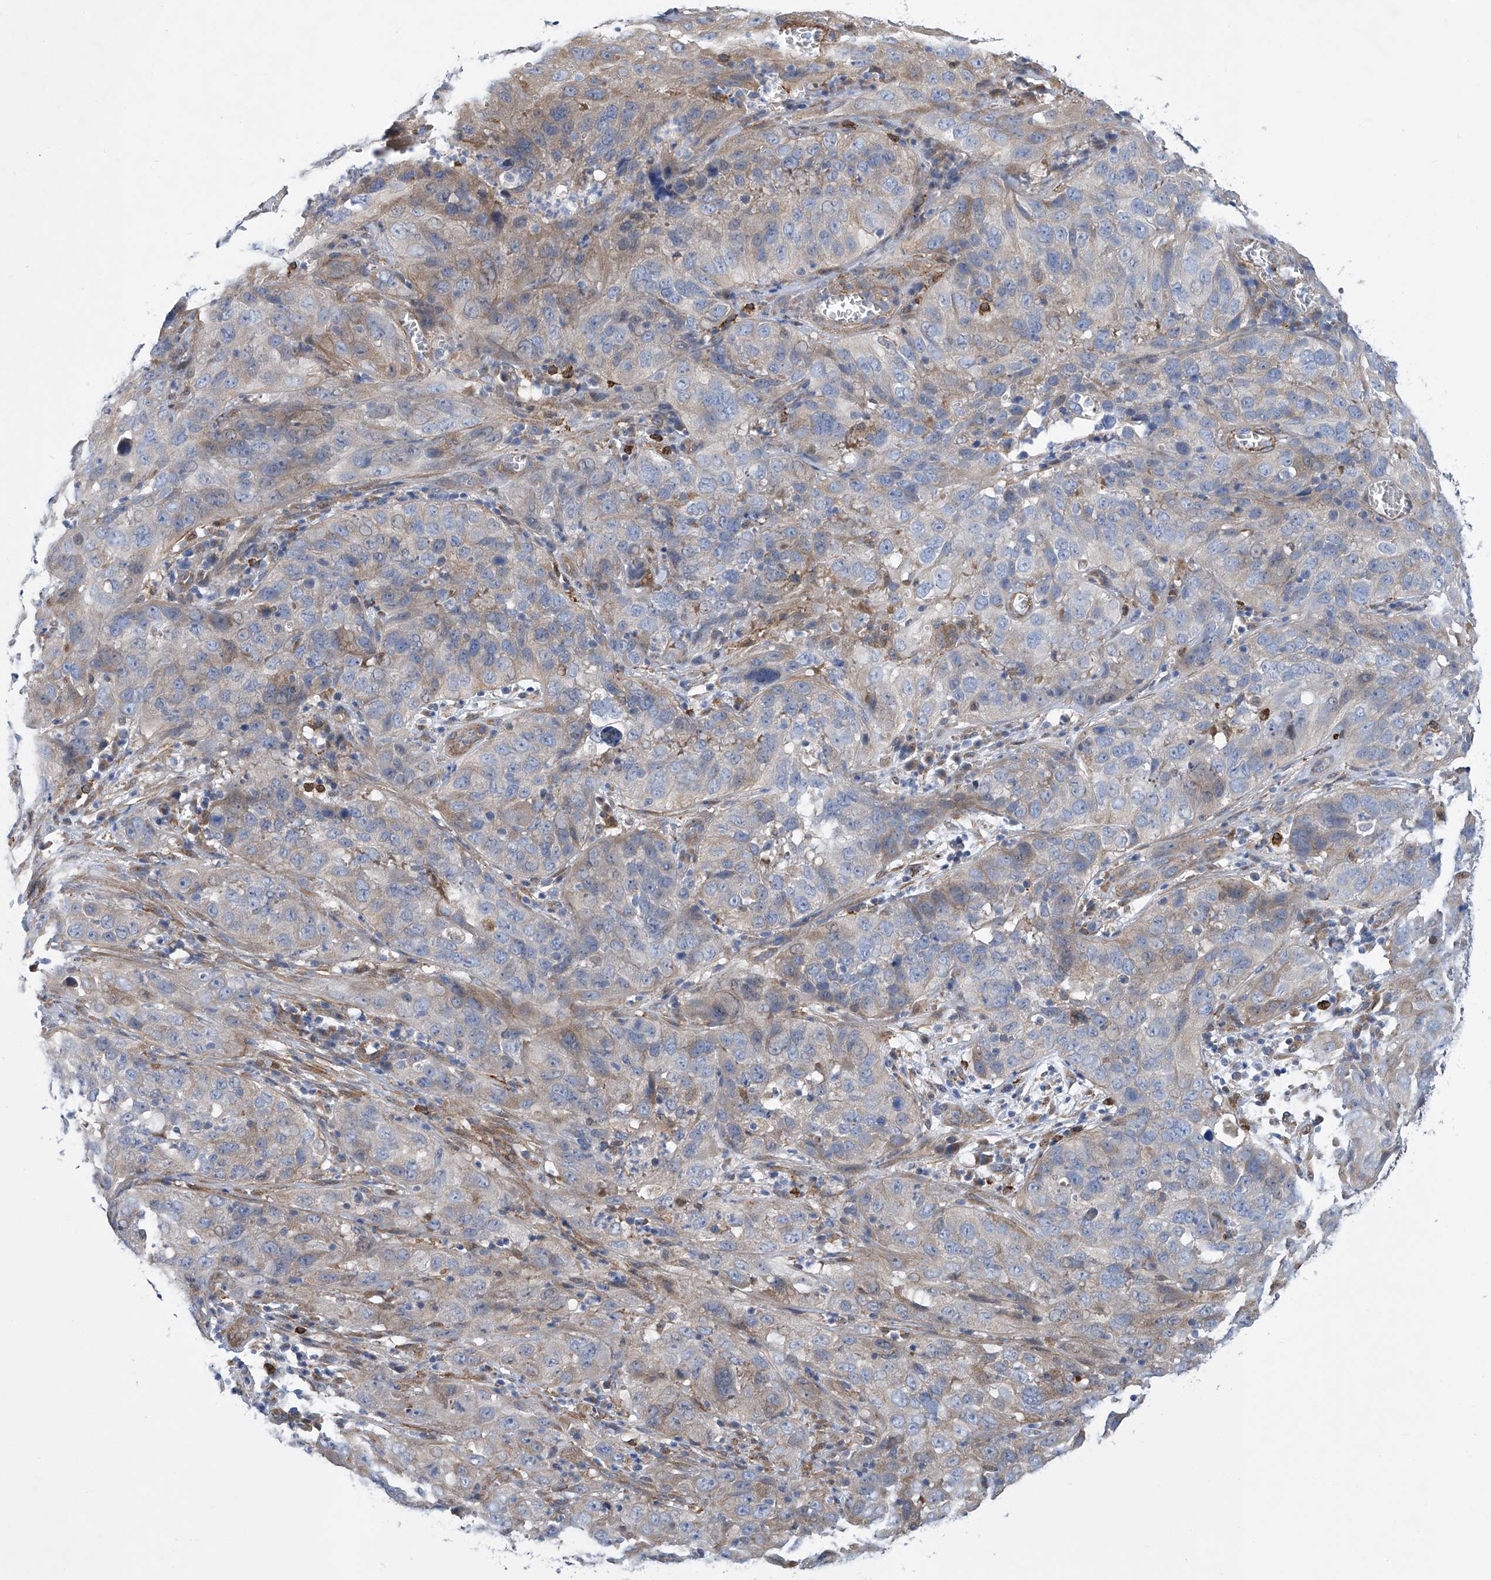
{"staining": {"intensity": "weak", "quantity": "<25%", "location": "cytoplasmic/membranous"}, "tissue": "cervical cancer", "cell_type": "Tumor cells", "image_type": "cancer", "snomed": [{"axis": "morphology", "description": "Squamous cell carcinoma, NOS"}, {"axis": "topography", "description": "Cervix"}], "caption": "IHC of cervical cancer (squamous cell carcinoma) reveals no positivity in tumor cells.", "gene": "TNN", "patient": {"sex": "female", "age": 32}}